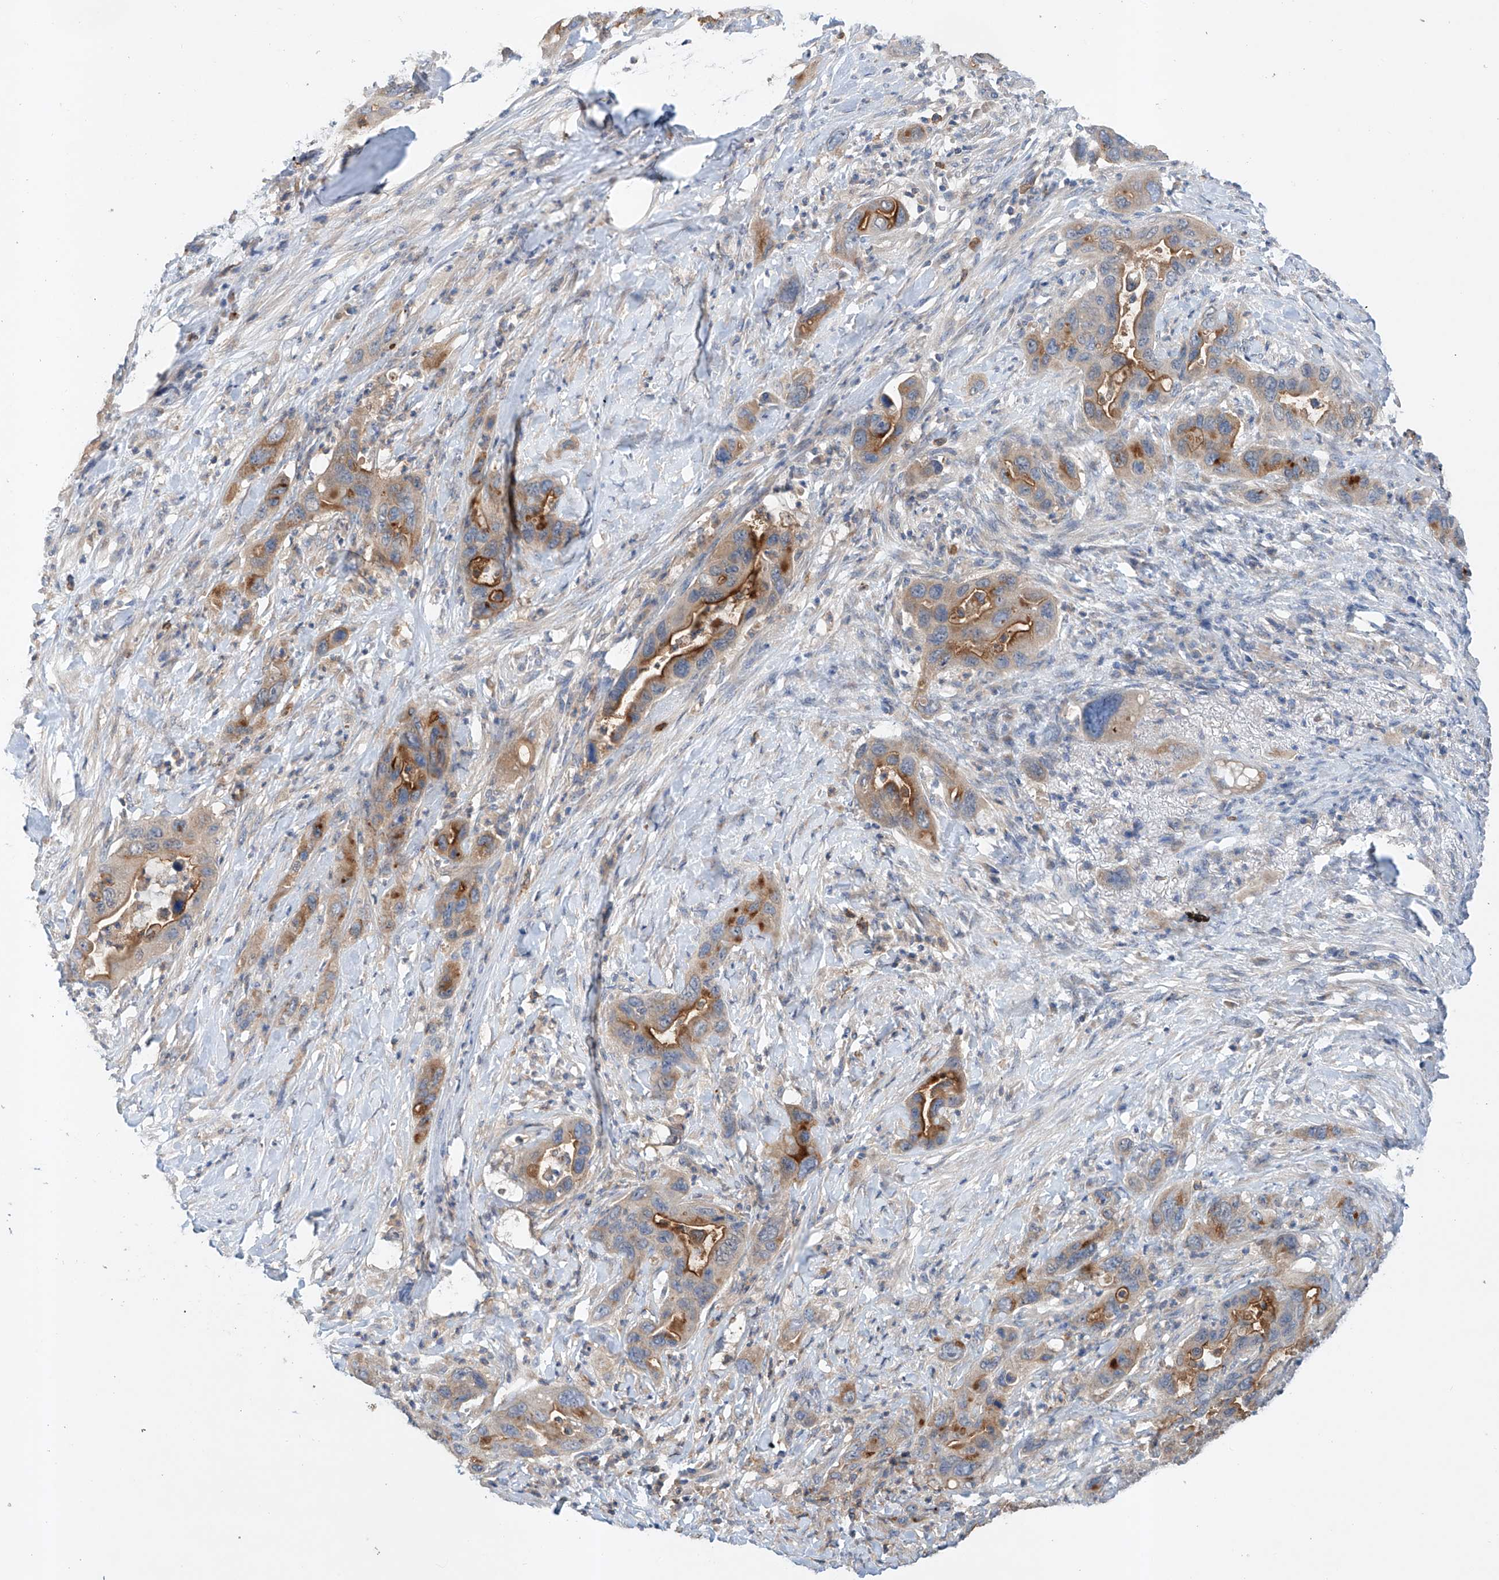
{"staining": {"intensity": "moderate", "quantity": "25%-75%", "location": "cytoplasmic/membranous"}, "tissue": "pancreatic cancer", "cell_type": "Tumor cells", "image_type": "cancer", "snomed": [{"axis": "morphology", "description": "Adenocarcinoma, NOS"}, {"axis": "topography", "description": "Pancreas"}], "caption": "The histopathology image demonstrates staining of pancreatic adenocarcinoma, revealing moderate cytoplasmic/membranous protein positivity (brown color) within tumor cells.", "gene": "GPC4", "patient": {"sex": "female", "age": 71}}